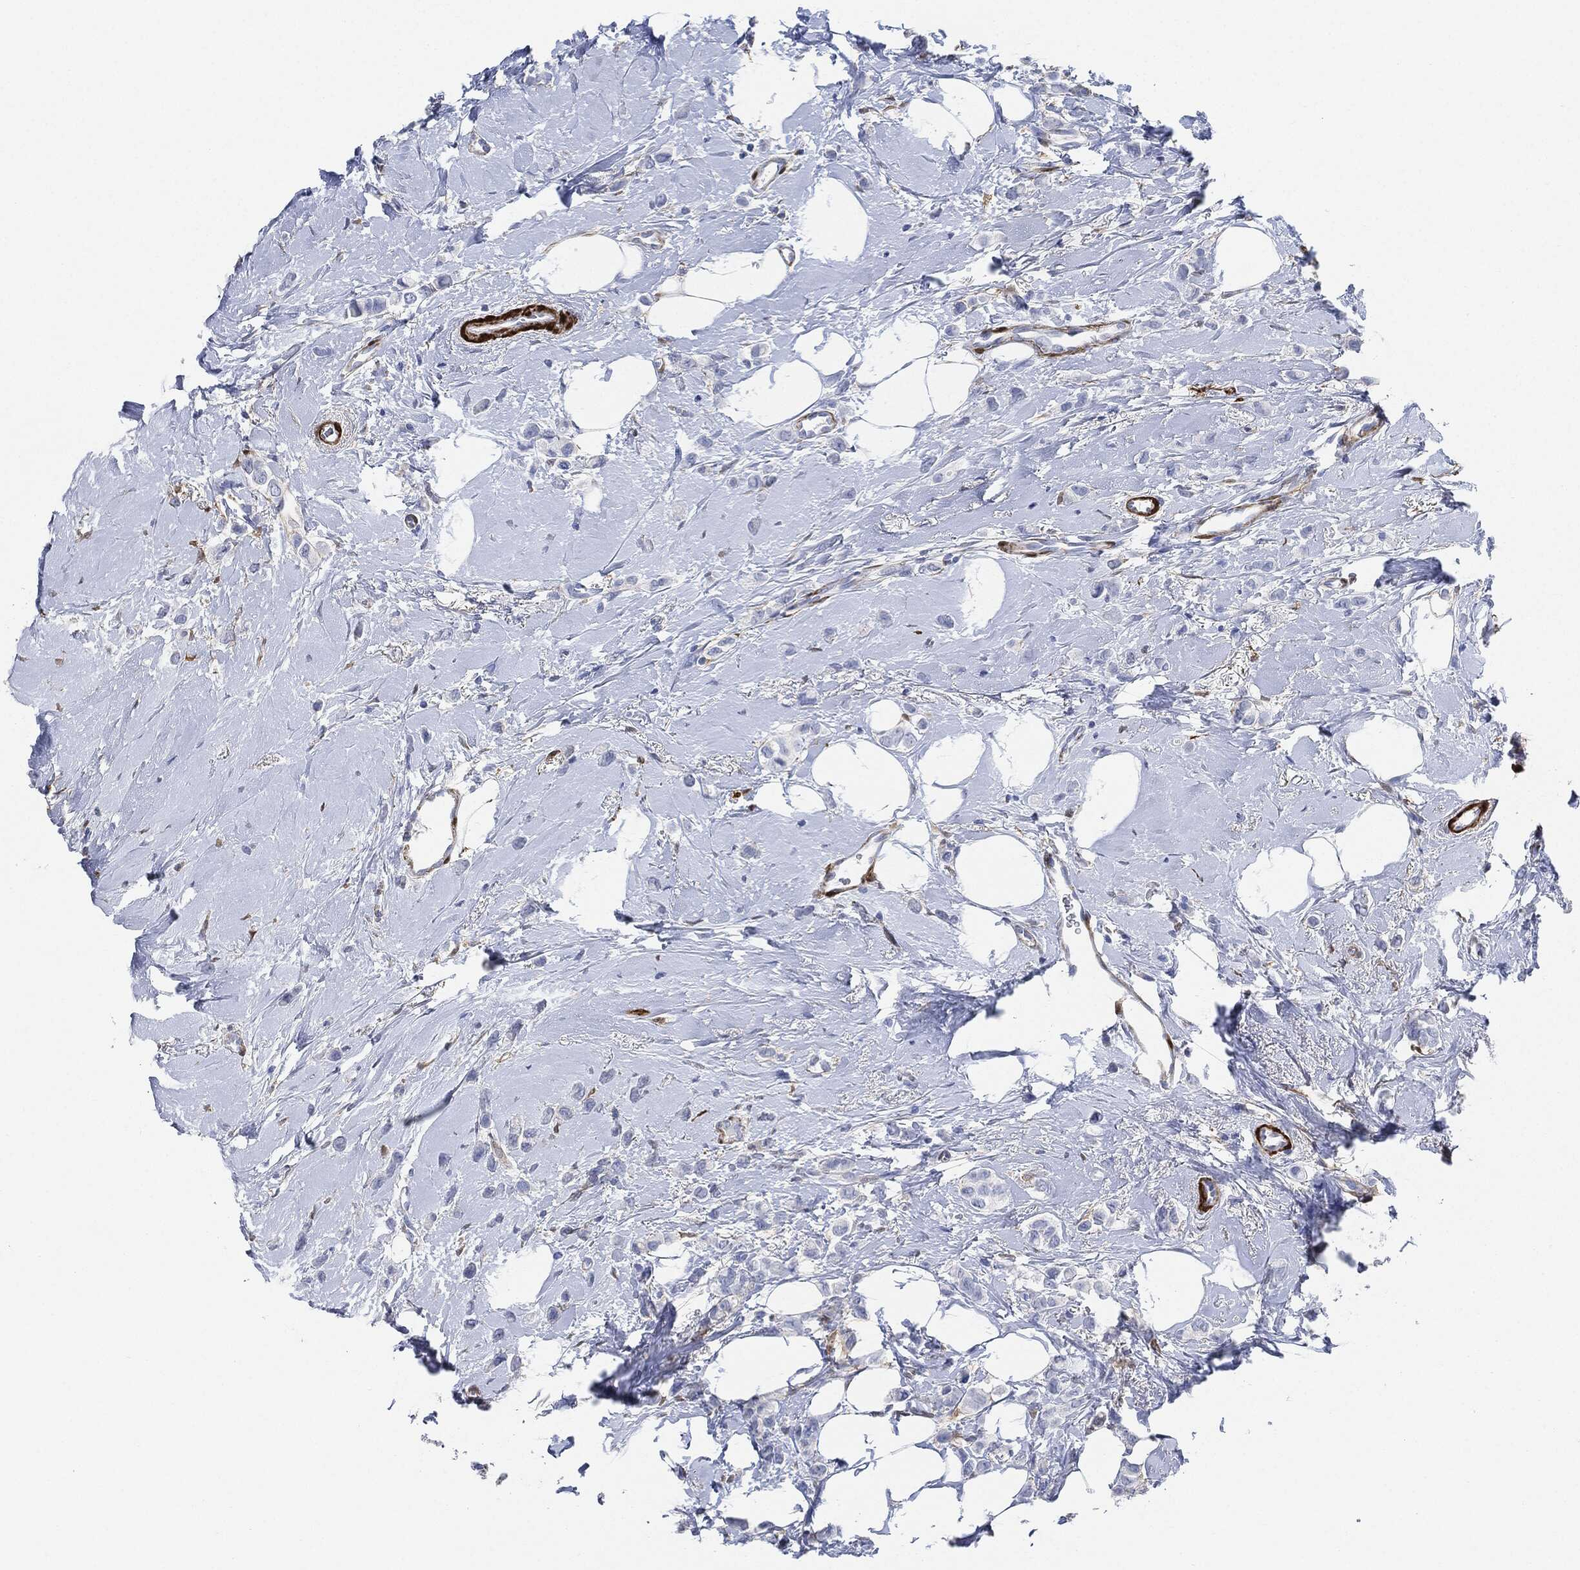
{"staining": {"intensity": "negative", "quantity": "none", "location": "none"}, "tissue": "breast cancer", "cell_type": "Tumor cells", "image_type": "cancer", "snomed": [{"axis": "morphology", "description": "Lobular carcinoma"}, {"axis": "topography", "description": "Breast"}], "caption": "Protein analysis of lobular carcinoma (breast) shows no significant staining in tumor cells. (IHC, brightfield microscopy, high magnification).", "gene": "TAGLN", "patient": {"sex": "female", "age": 66}}